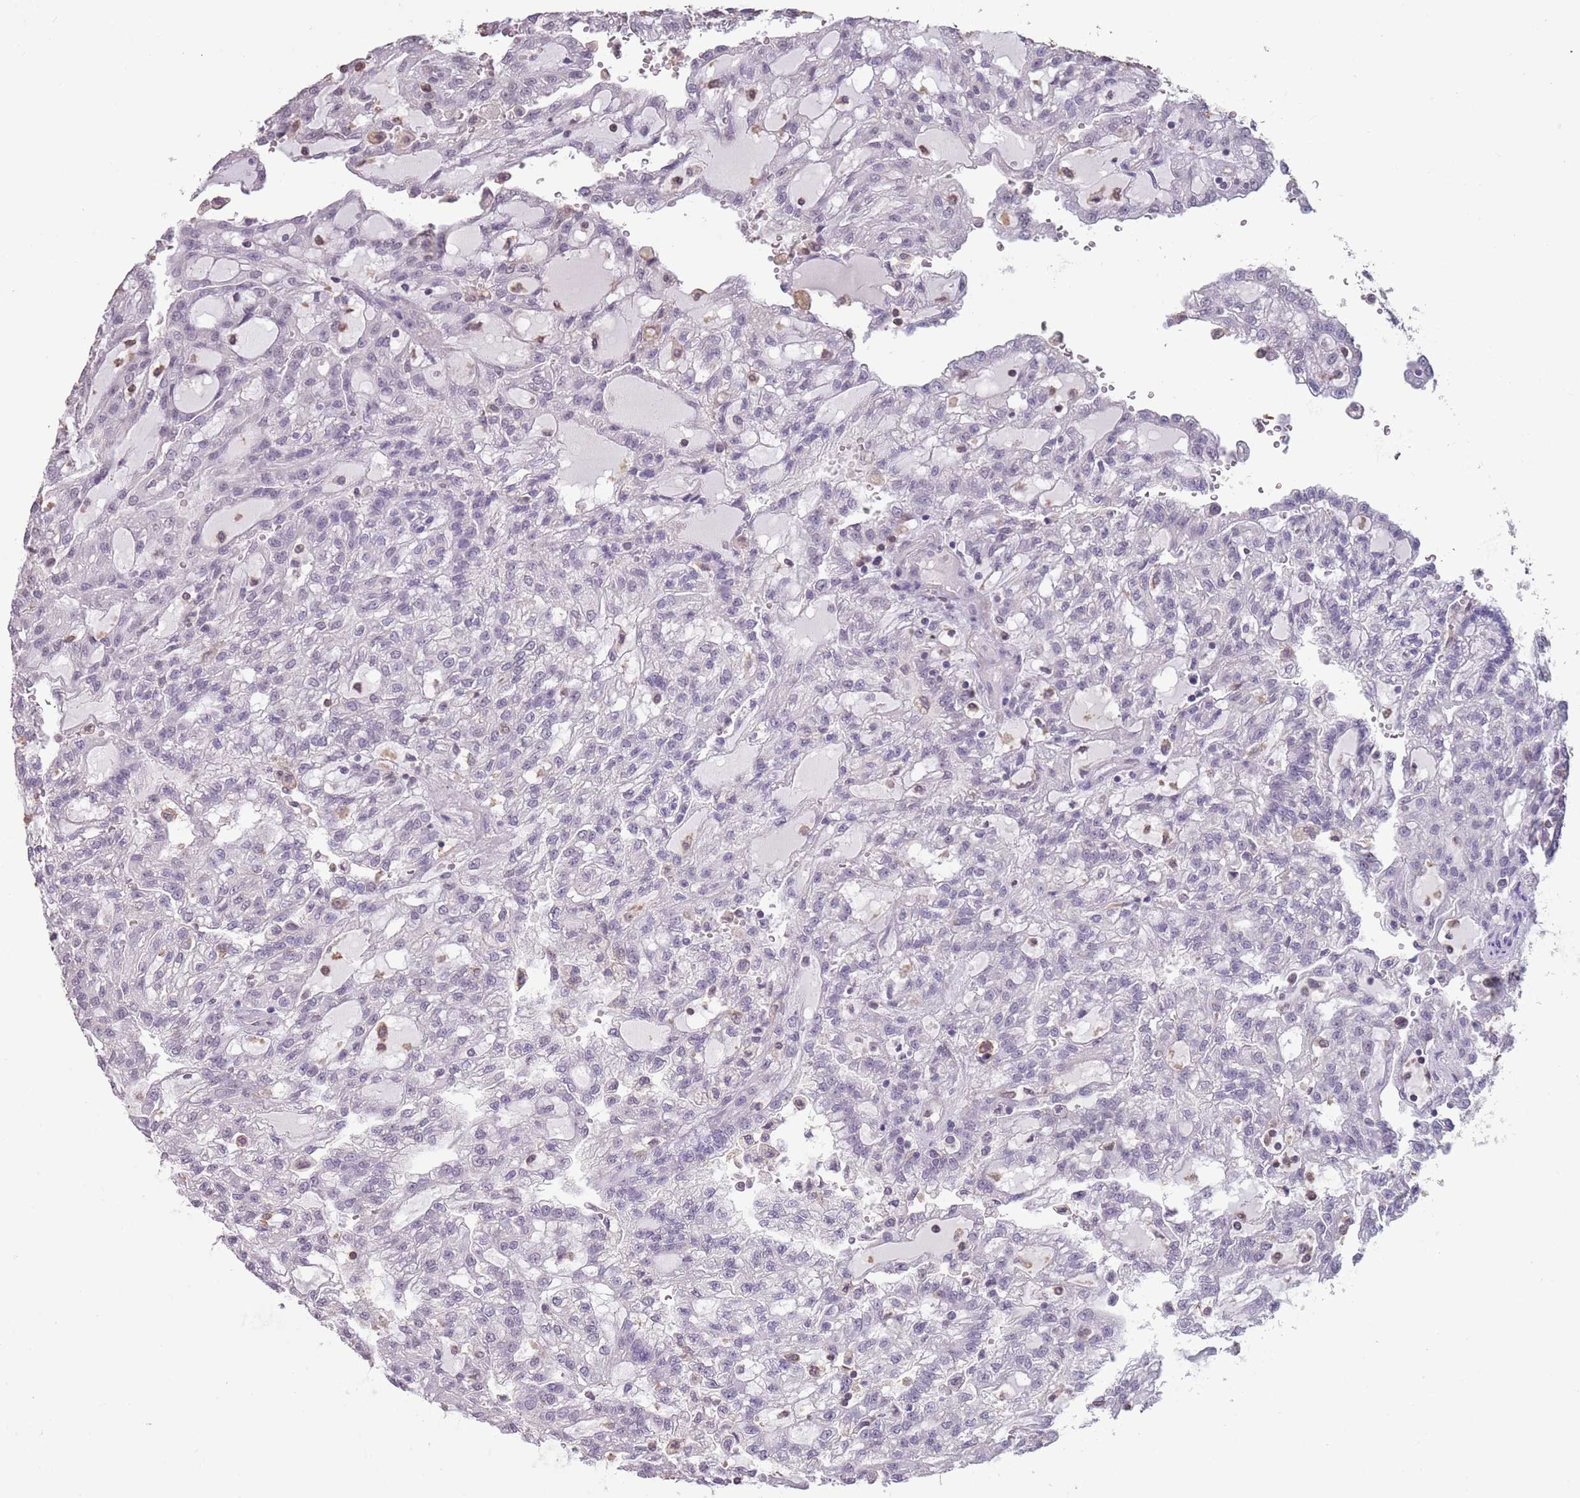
{"staining": {"intensity": "negative", "quantity": "none", "location": "none"}, "tissue": "renal cancer", "cell_type": "Tumor cells", "image_type": "cancer", "snomed": [{"axis": "morphology", "description": "Adenocarcinoma, NOS"}, {"axis": "topography", "description": "Kidney"}], "caption": "A micrograph of renal cancer stained for a protein displays no brown staining in tumor cells.", "gene": "SUN5", "patient": {"sex": "male", "age": 63}}